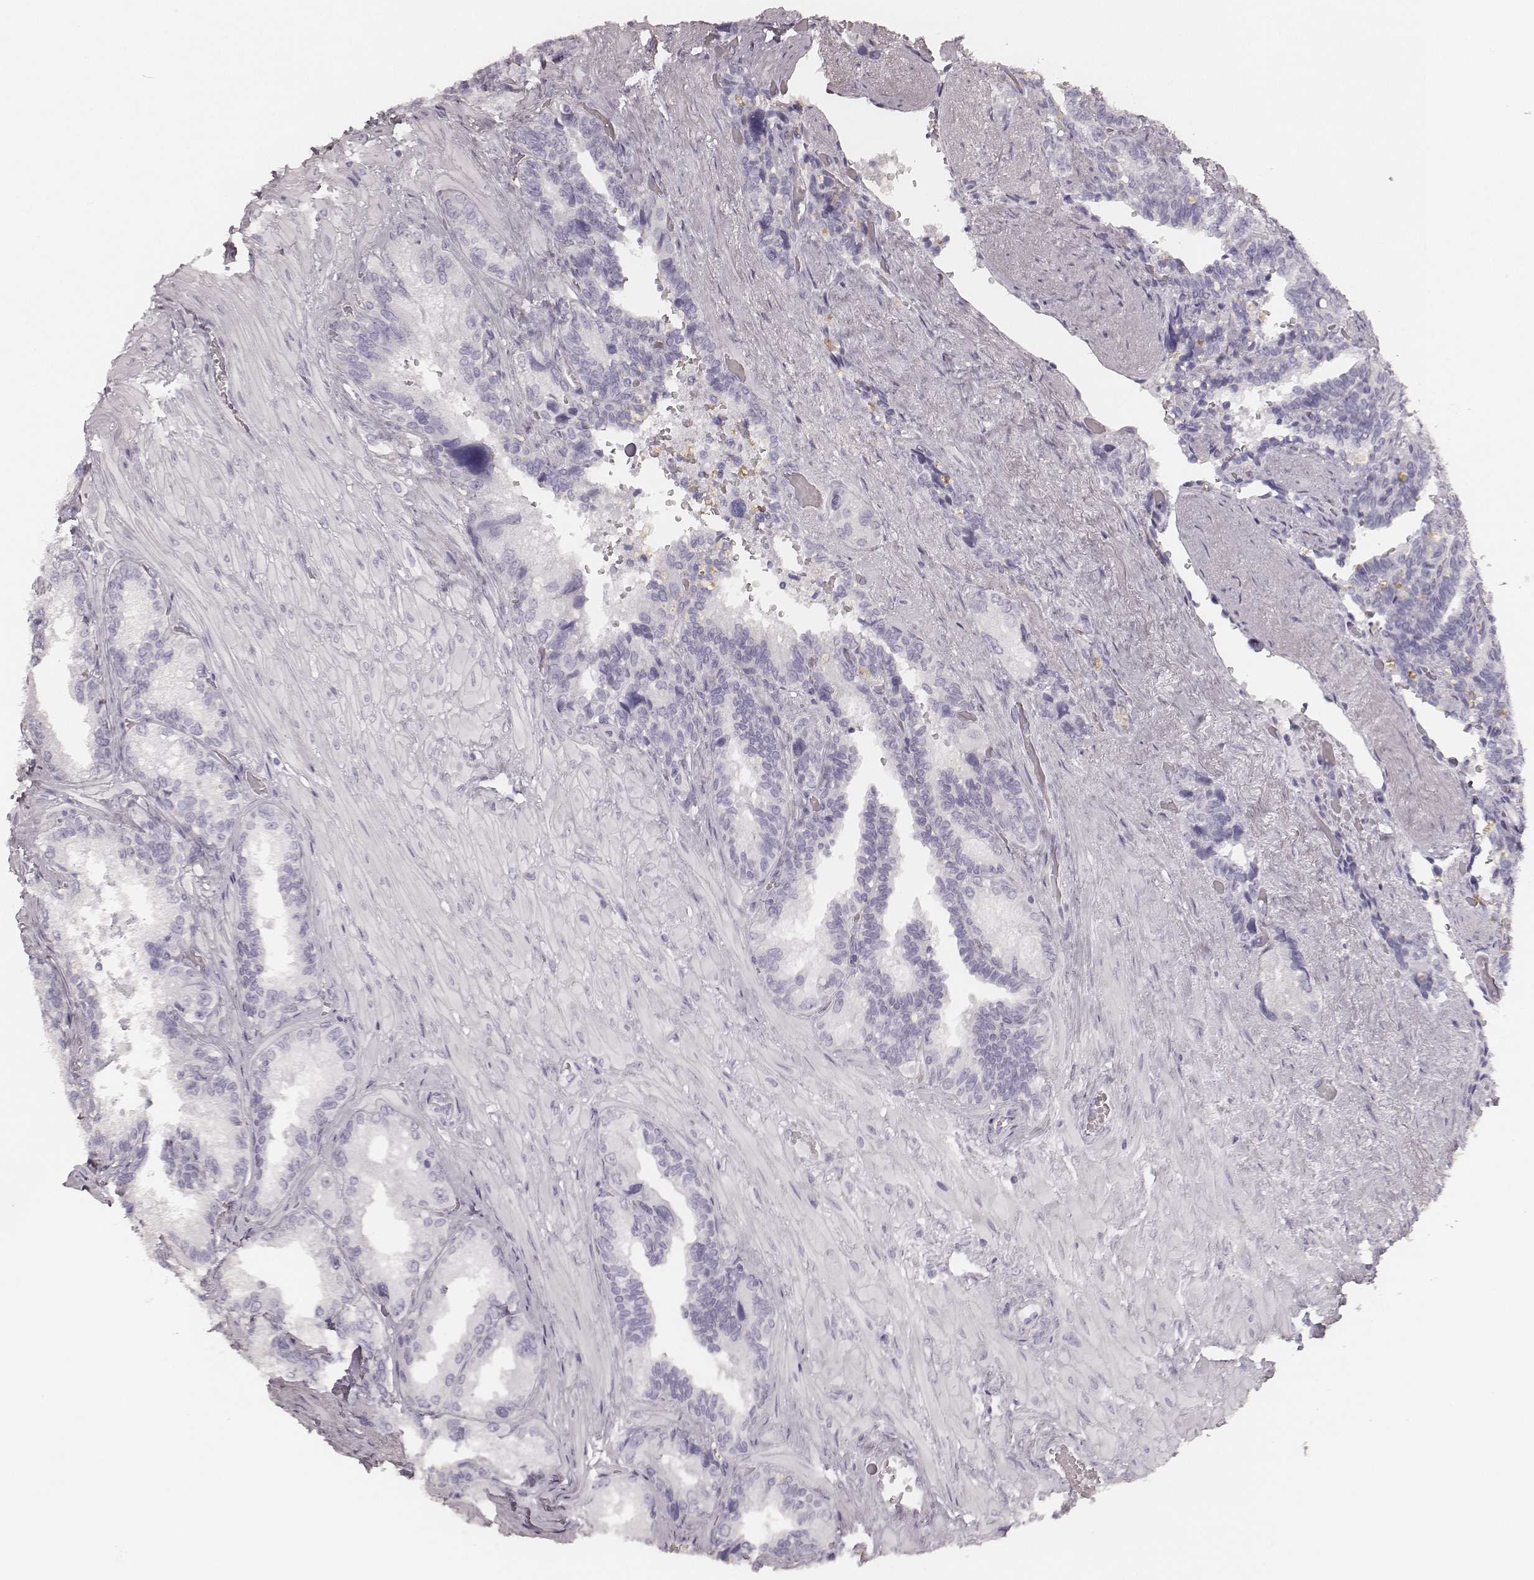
{"staining": {"intensity": "negative", "quantity": "none", "location": "none"}, "tissue": "seminal vesicle", "cell_type": "Glandular cells", "image_type": "normal", "snomed": [{"axis": "morphology", "description": "Normal tissue, NOS"}, {"axis": "topography", "description": "Seminal veicle"}], "caption": "DAB immunohistochemical staining of normal human seminal vesicle reveals no significant staining in glandular cells.", "gene": "KRT72", "patient": {"sex": "male", "age": 69}}